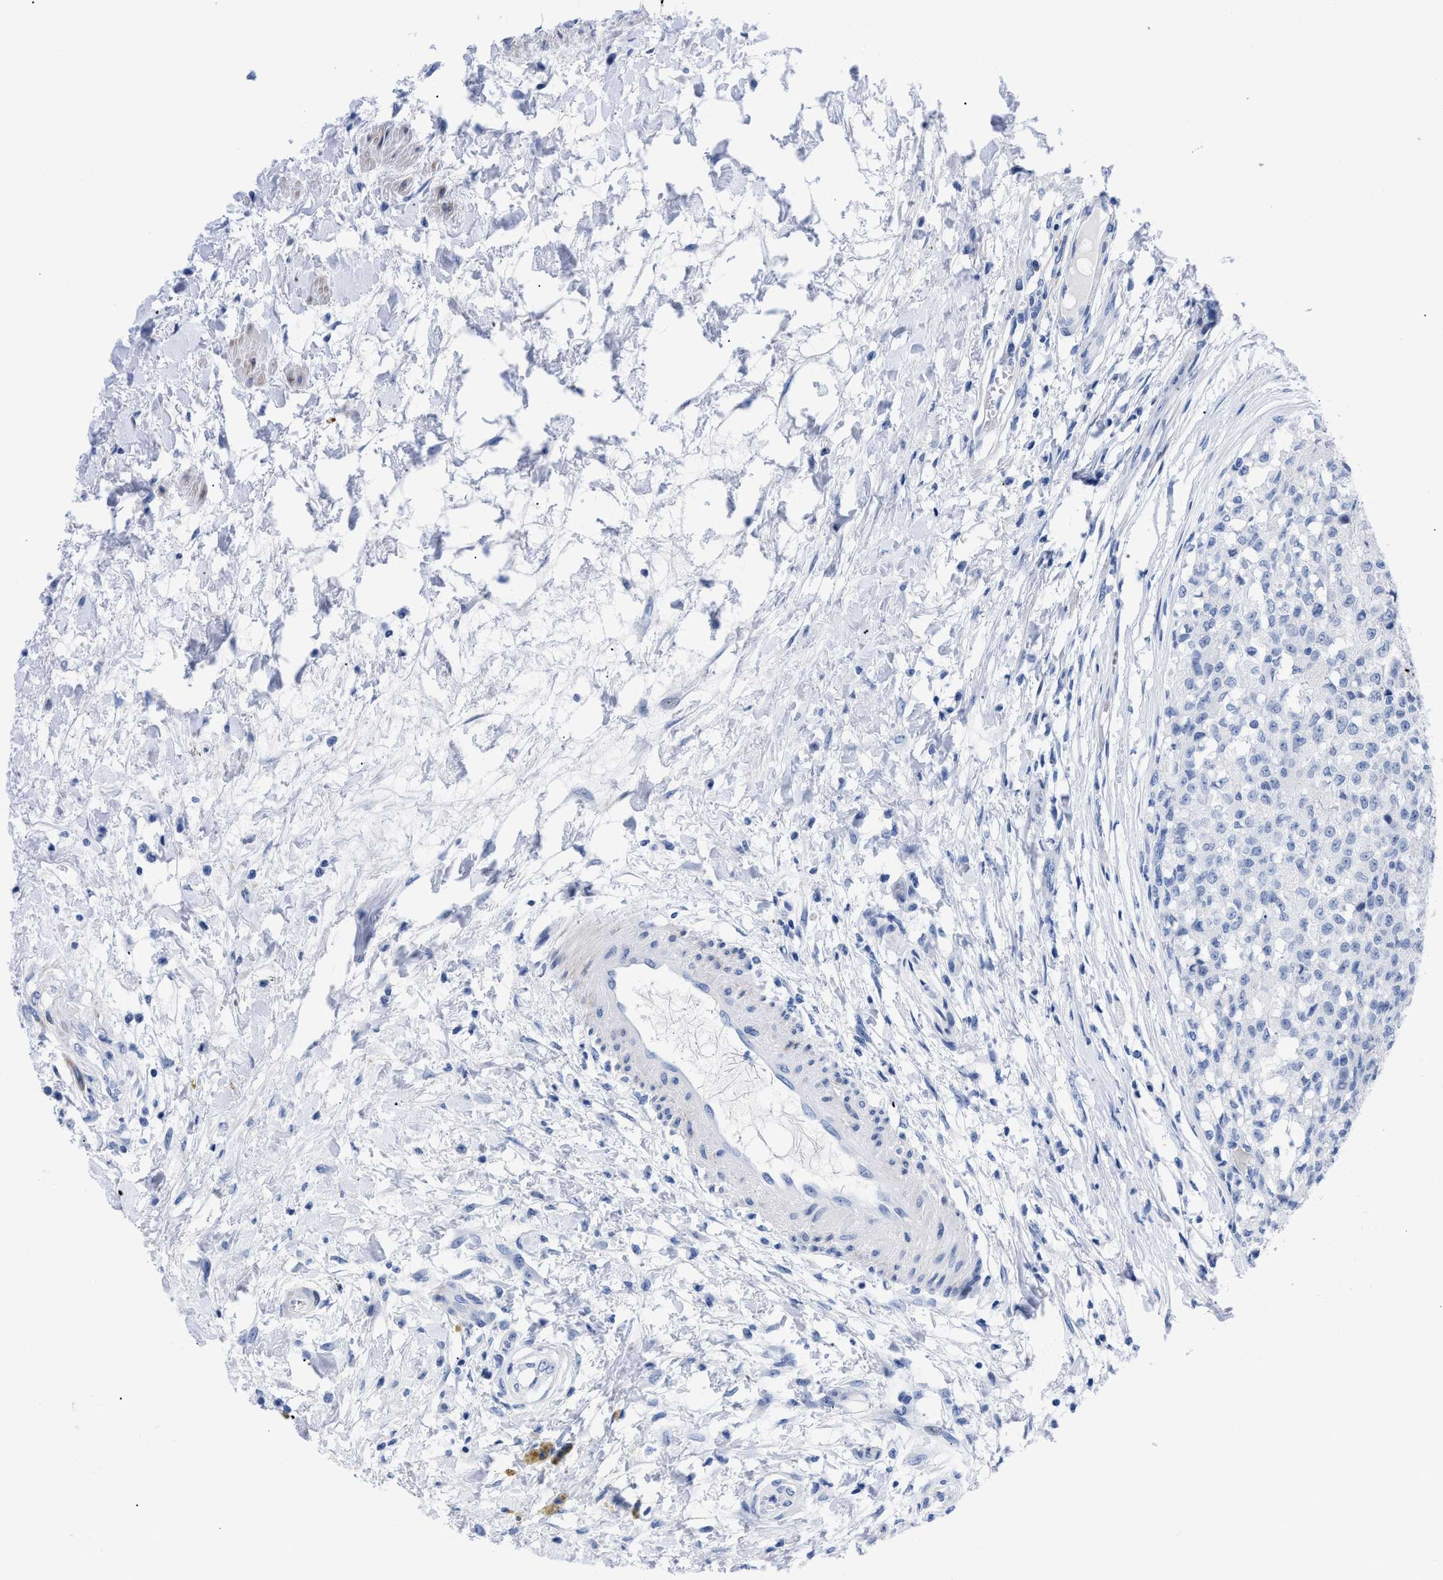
{"staining": {"intensity": "negative", "quantity": "none", "location": "none"}, "tissue": "testis cancer", "cell_type": "Tumor cells", "image_type": "cancer", "snomed": [{"axis": "morphology", "description": "Seminoma, NOS"}, {"axis": "topography", "description": "Testis"}], "caption": "Immunohistochemistry photomicrograph of neoplastic tissue: human testis seminoma stained with DAB (3,3'-diaminobenzidine) reveals no significant protein staining in tumor cells.", "gene": "DUSP26", "patient": {"sex": "male", "age": 59}}